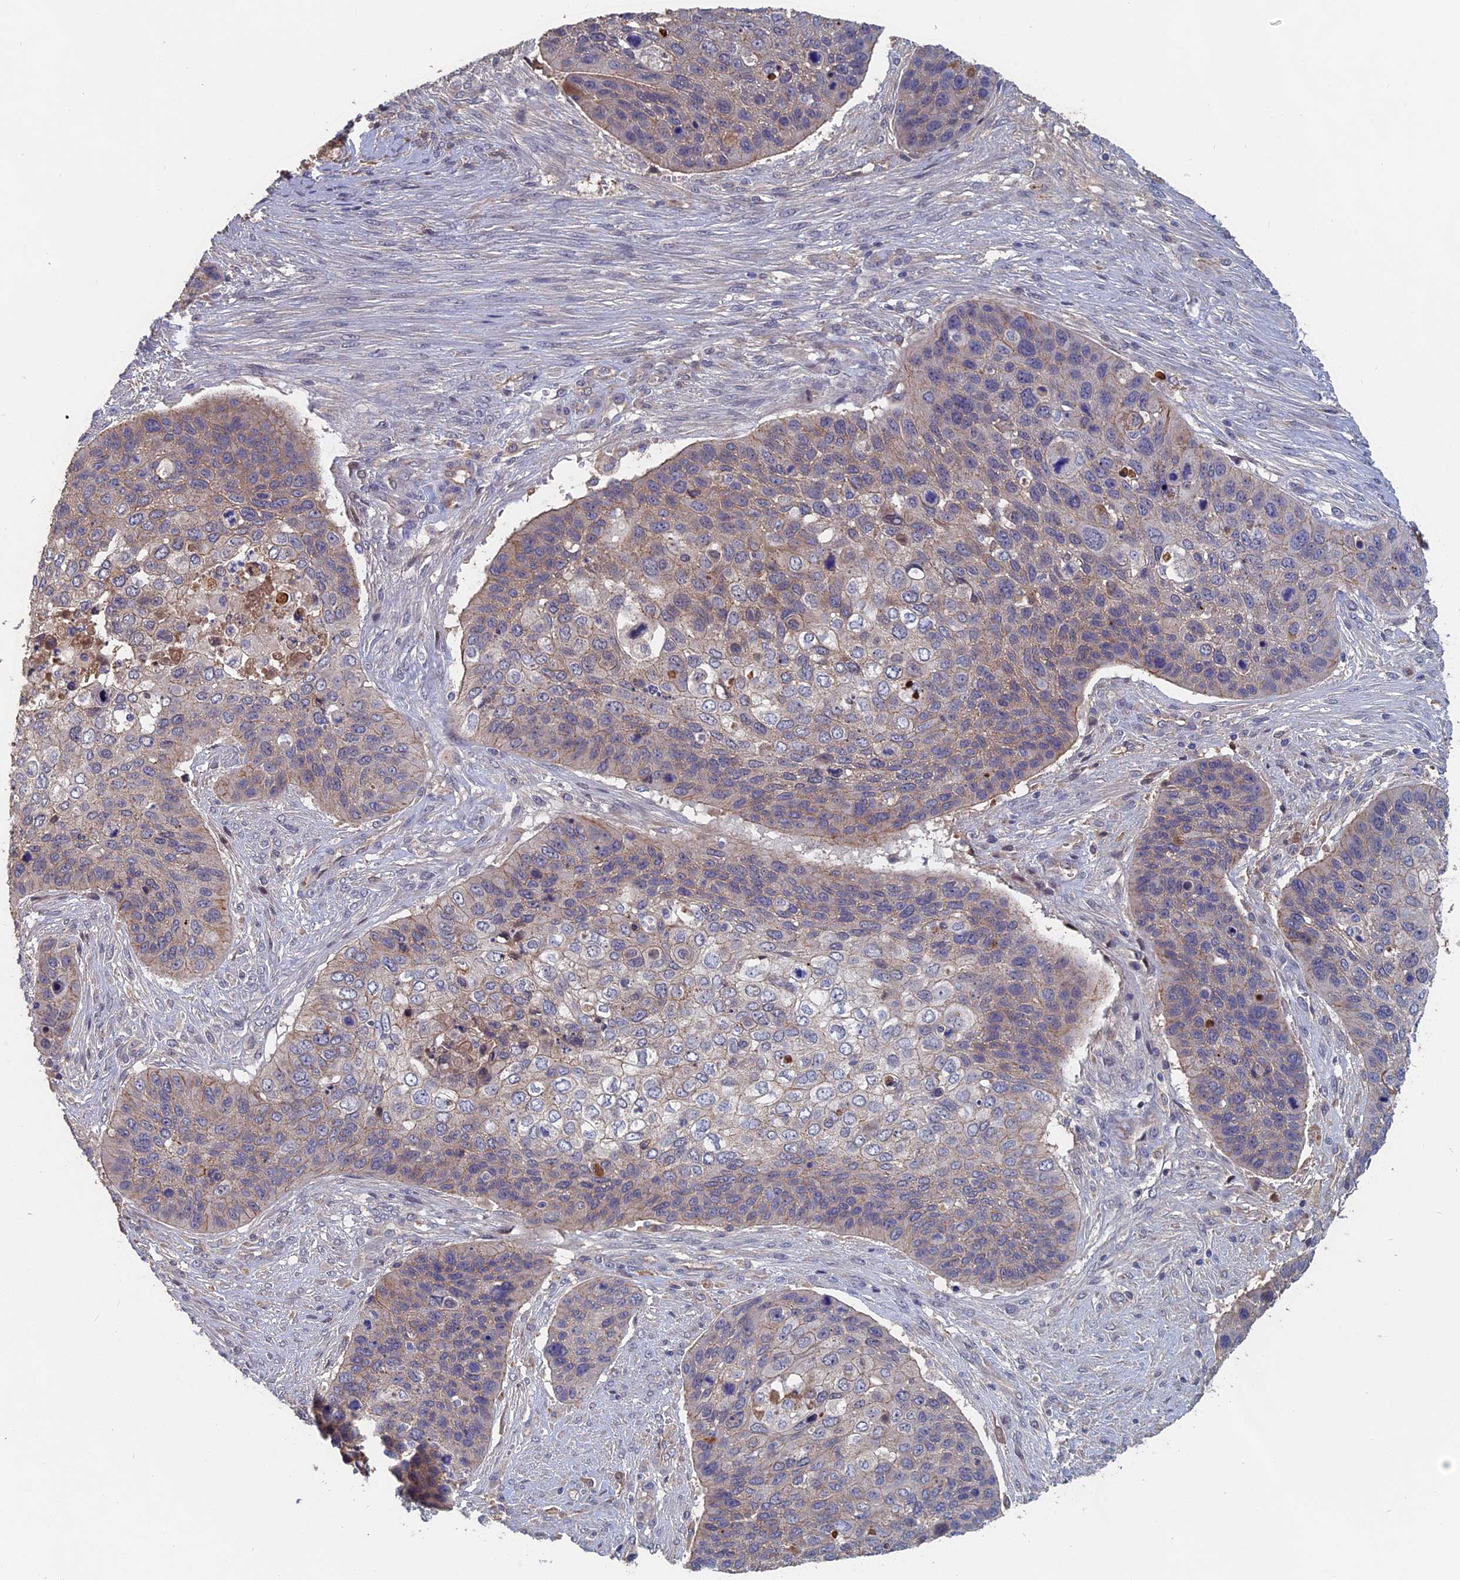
{"staining": {"intensity": "weak", "quantity": "25%-75%", "location": "cytoplasmic/membranous"}, "tissue": "skin cancer", "cell_type": "Tumor cells", "image_type": "cancer", "snomed": [{"axis": "morphology", "description": "Basal cell carcinoma"}, {"axis": "topography", "description": "Skin"}], "caption": "A photomicrograph showing weak cytoplasmic/membranous positivity in about 25%-75% of tumor cells in skin cancer, as visualized by brown immunohistochemical staining.", "gene": "SLC33A1", "patient": {"sex": "female", "age": 74}}